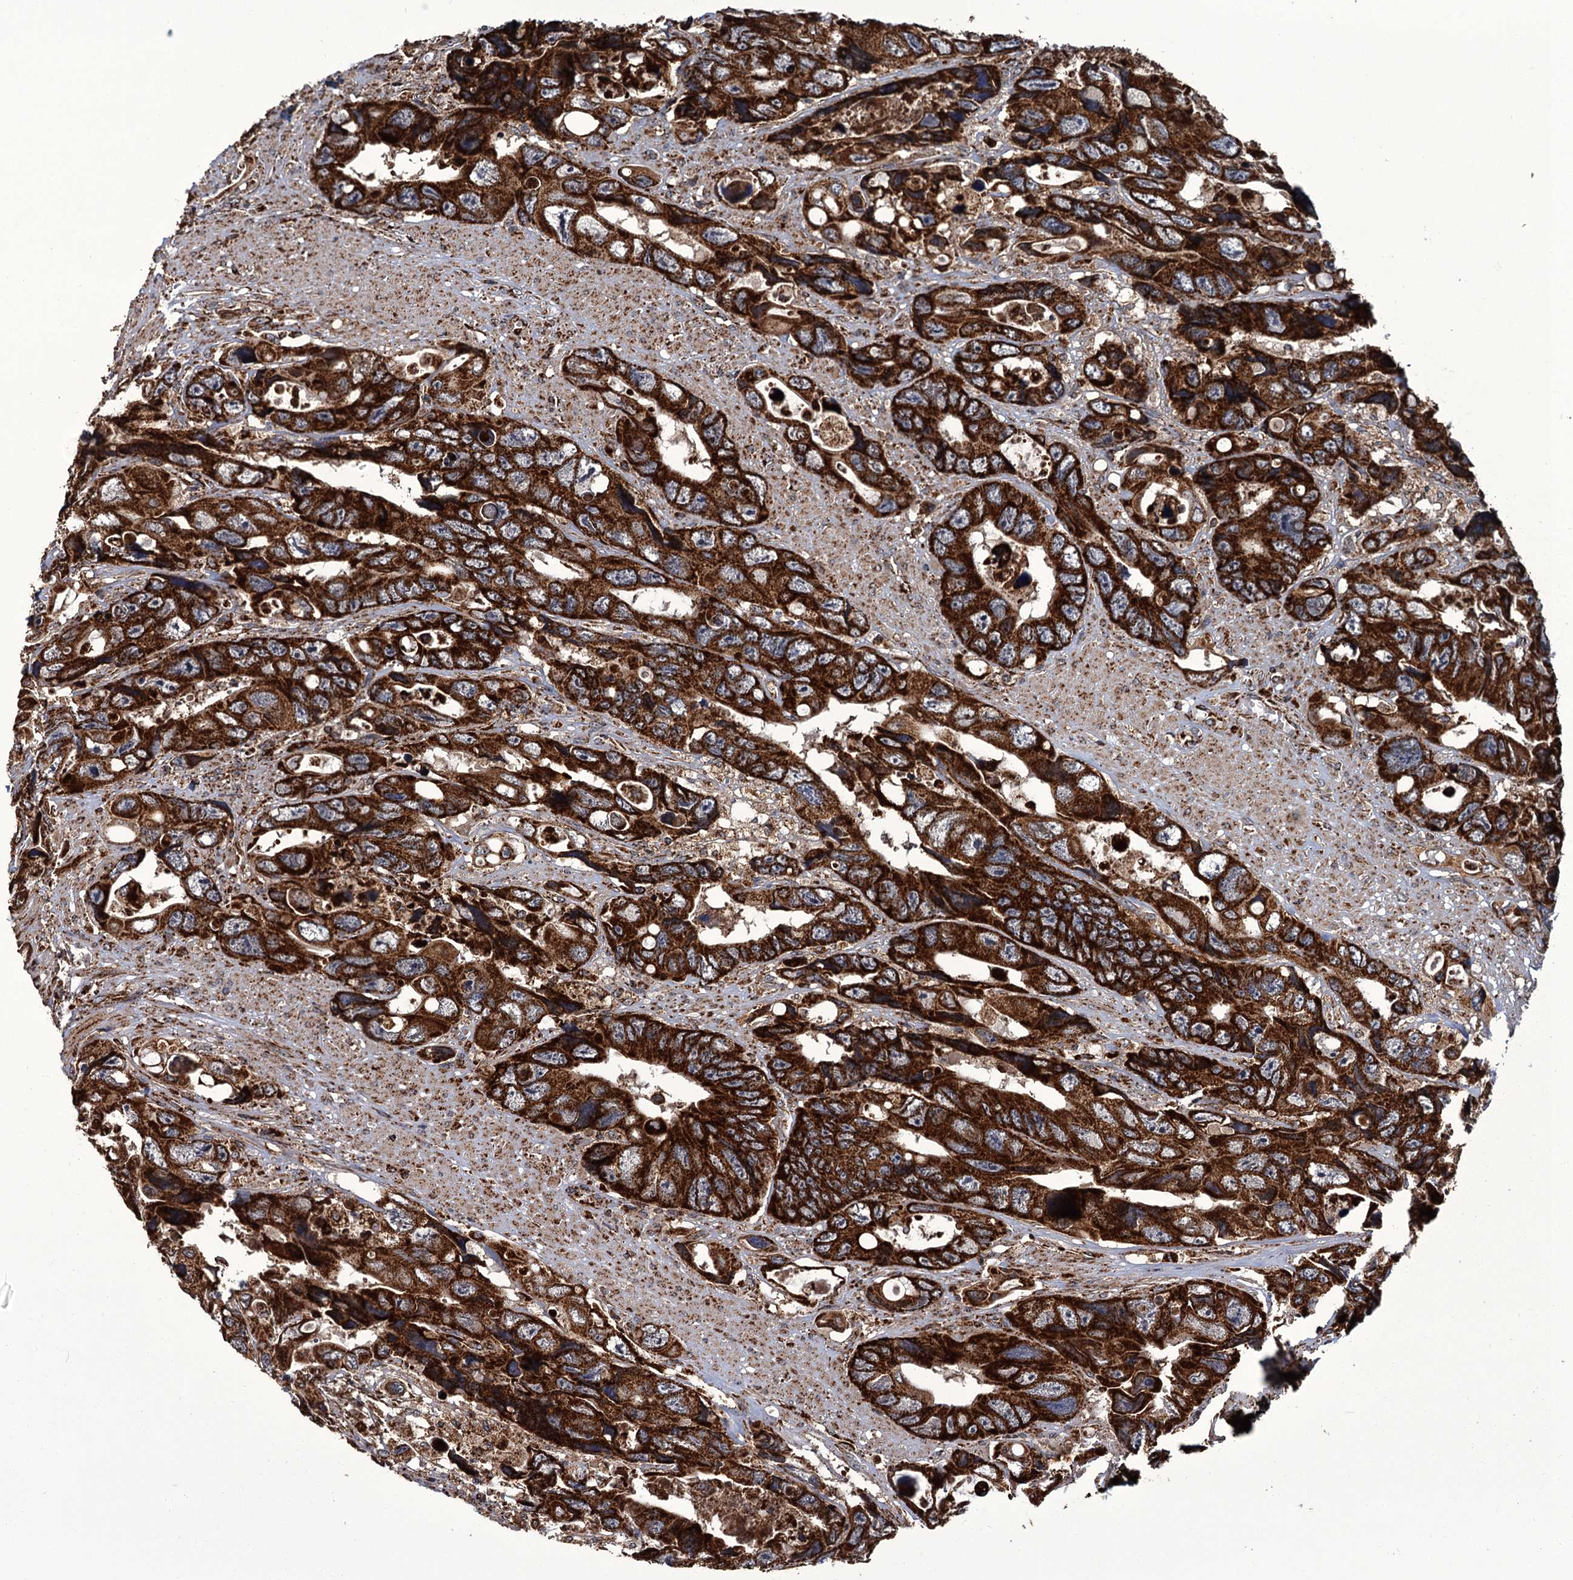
{"staining": {"intensity": "strong", "quantity": ">75%", "location": "cytoplasmic/membranous"}, "tissue": "colorectal cancer", "cell_type": "Tumor cells", "image_type": "cancer", "snomed": [{"axis": "morphology", "description": "Adenocarcinoma, NOS"}, {"axis": "topography", "description": "Rectum"}], "caption": "Human adenocarcinoma (colorectal) stained with a brown dye displays strong cytoplasmic/membranous positive expression in approximately >75% of tumor cells.", "gene": "APH1A", "patient": {"sex": "male", "age": 57}}